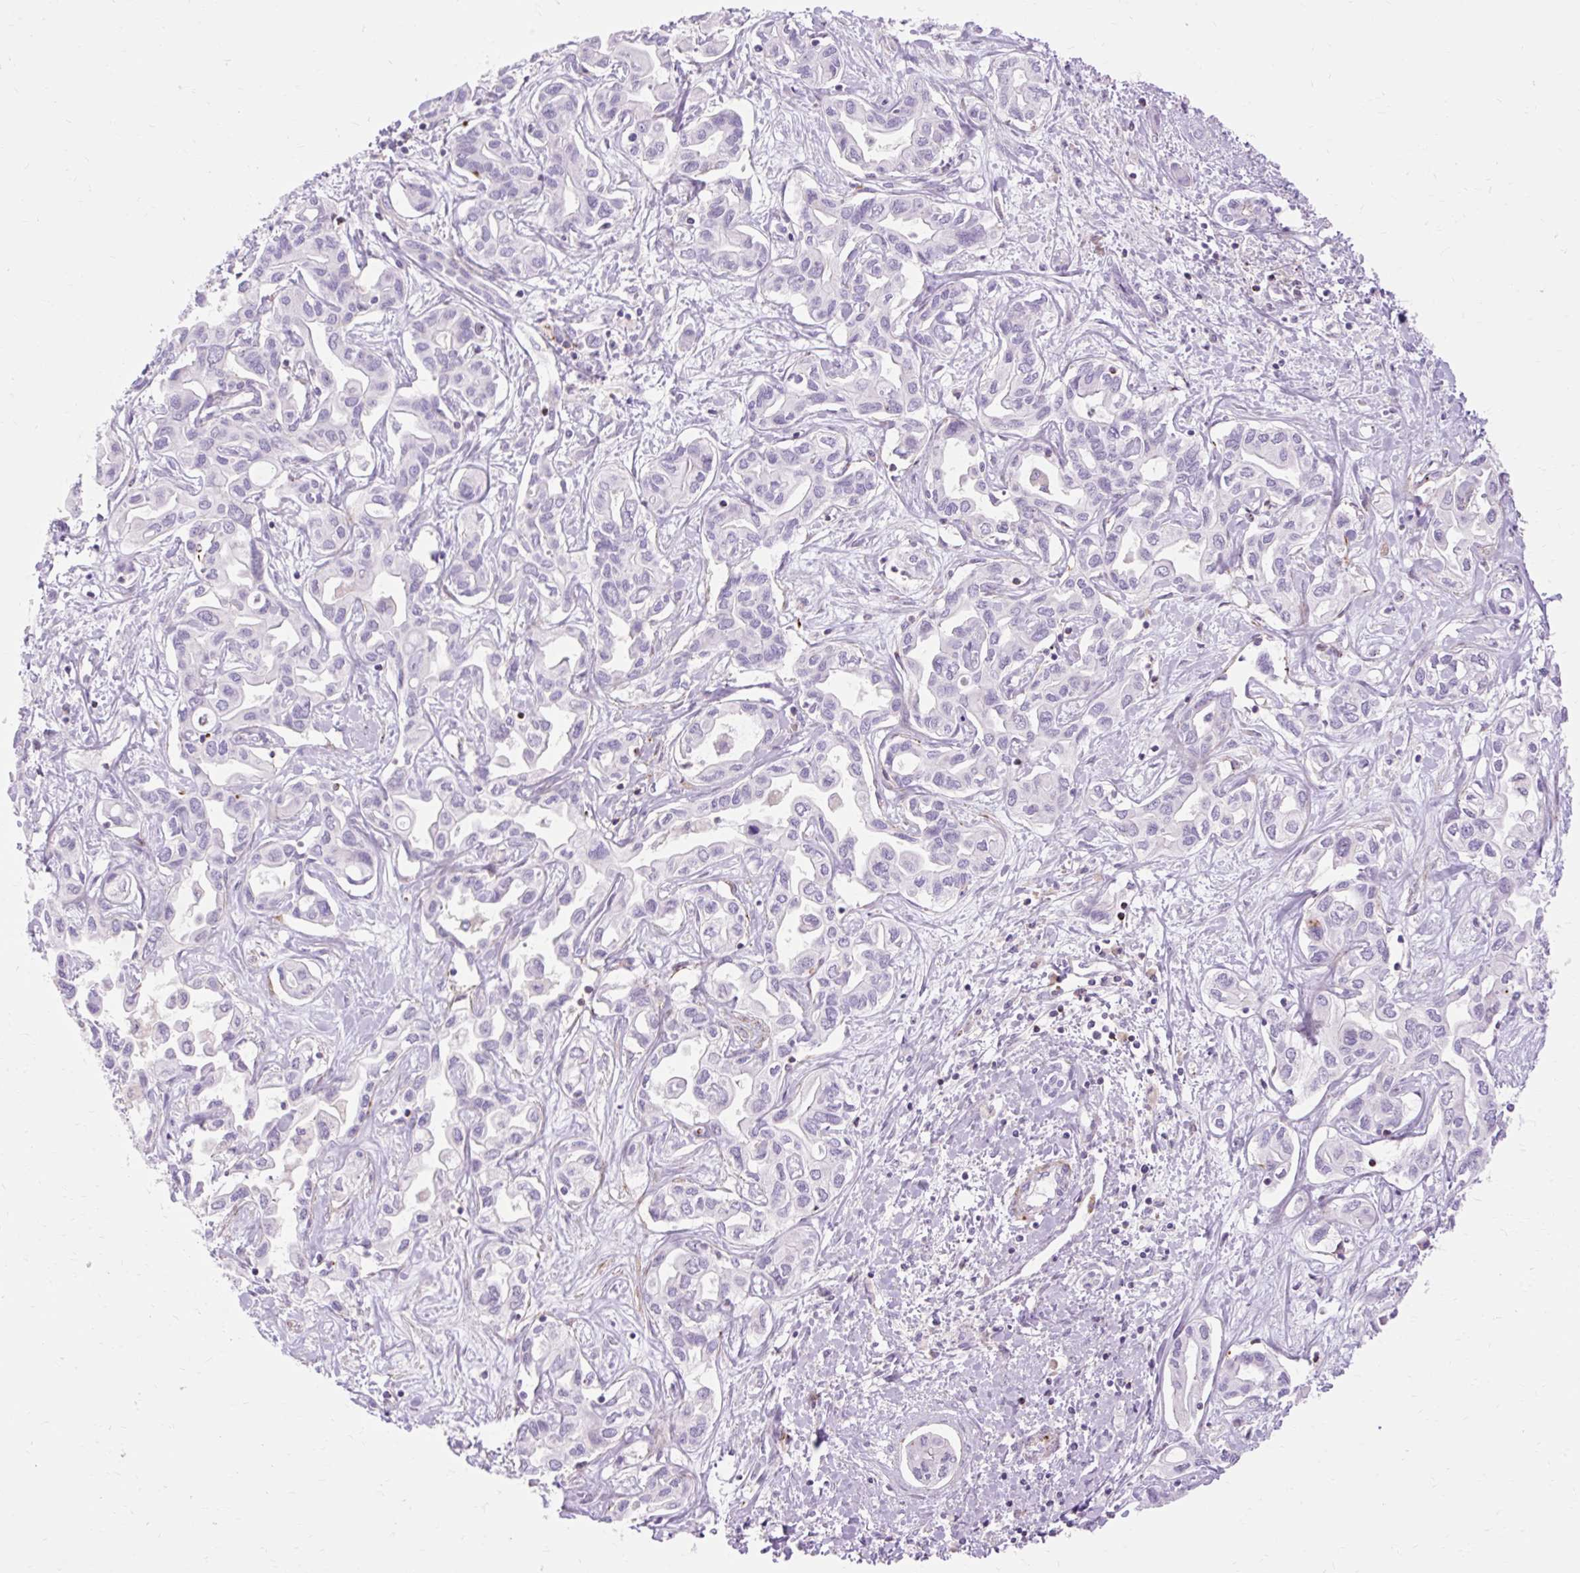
{"staining": {"intensity": "negative", "quantity": "none", "location": "none"}, "tissue": "liver cancer", "cell_type": "Tumor cells", "image_type": "cancer", "snomed": [{"axis": "morphology", "description": "Cholangiocarcinoma"}, {"axis": "topography", "description": "Liver"}], "caption": "This is a histopathology image of IHC staining of liver cancer (cholangiocarcinoma), which shows no positivity in tumor cells.", "gene": "CORO7-PAM16", "patient": {"sex": "female", "age": 64}}